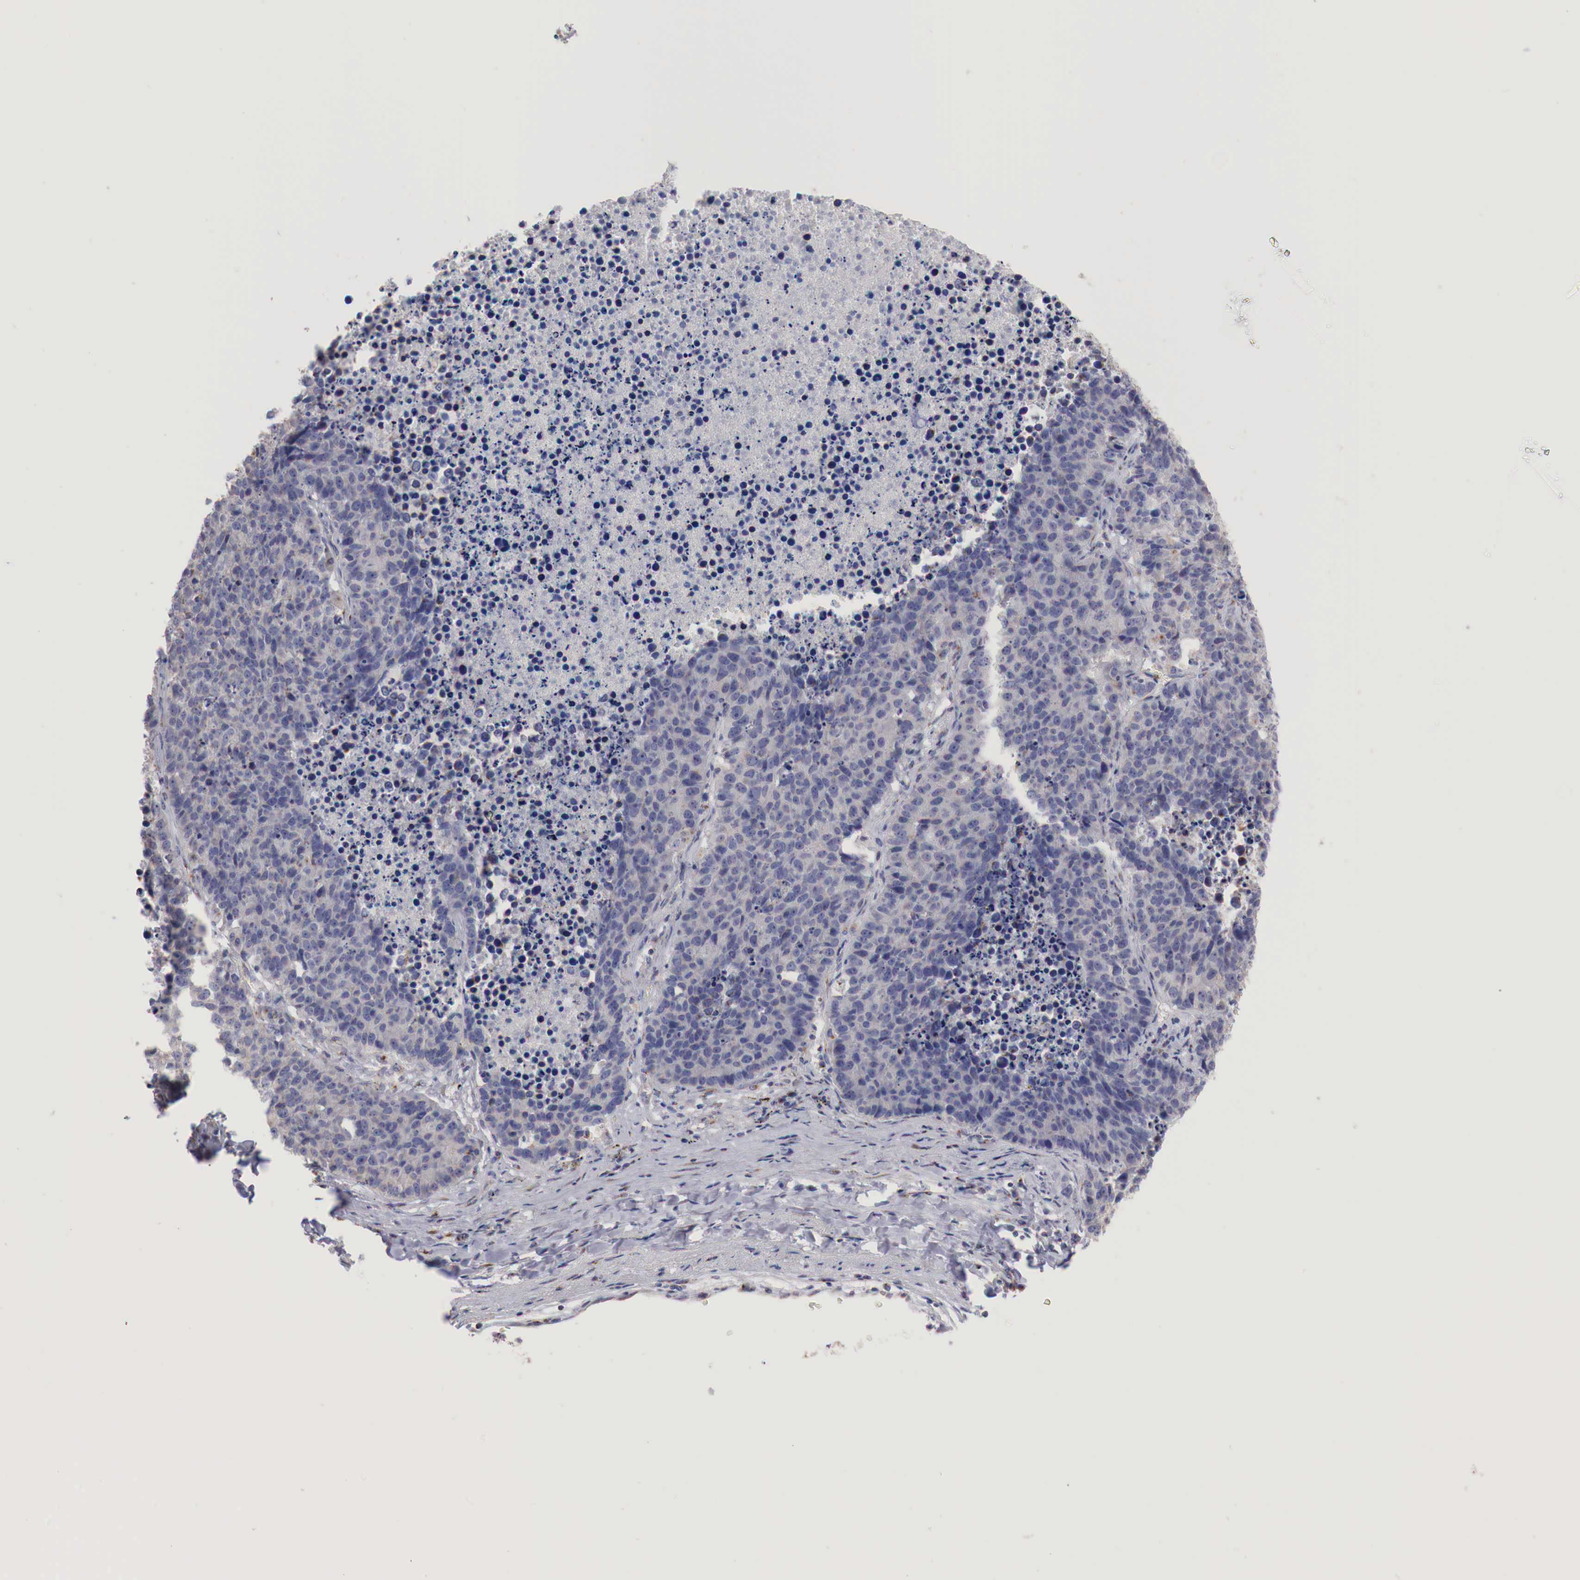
{"staining": {"intensity": "weak", "quantity": "<25%", "location": "cytoplasmic/membranous"}, "tissue": "lung cancer", "cell_type": "Tumor cells", "image_type": "cancer", "snomed": [{"axis": "morphology", "description": "Carcinoid, malignant, NOS"}, {"axis": "topography", "description": "Lung"}], "caption": "There is no significant staining in tumor cells of lung cancer.", "gene": "SYAP1", "patient": {"sex": "male", "age": 60}}